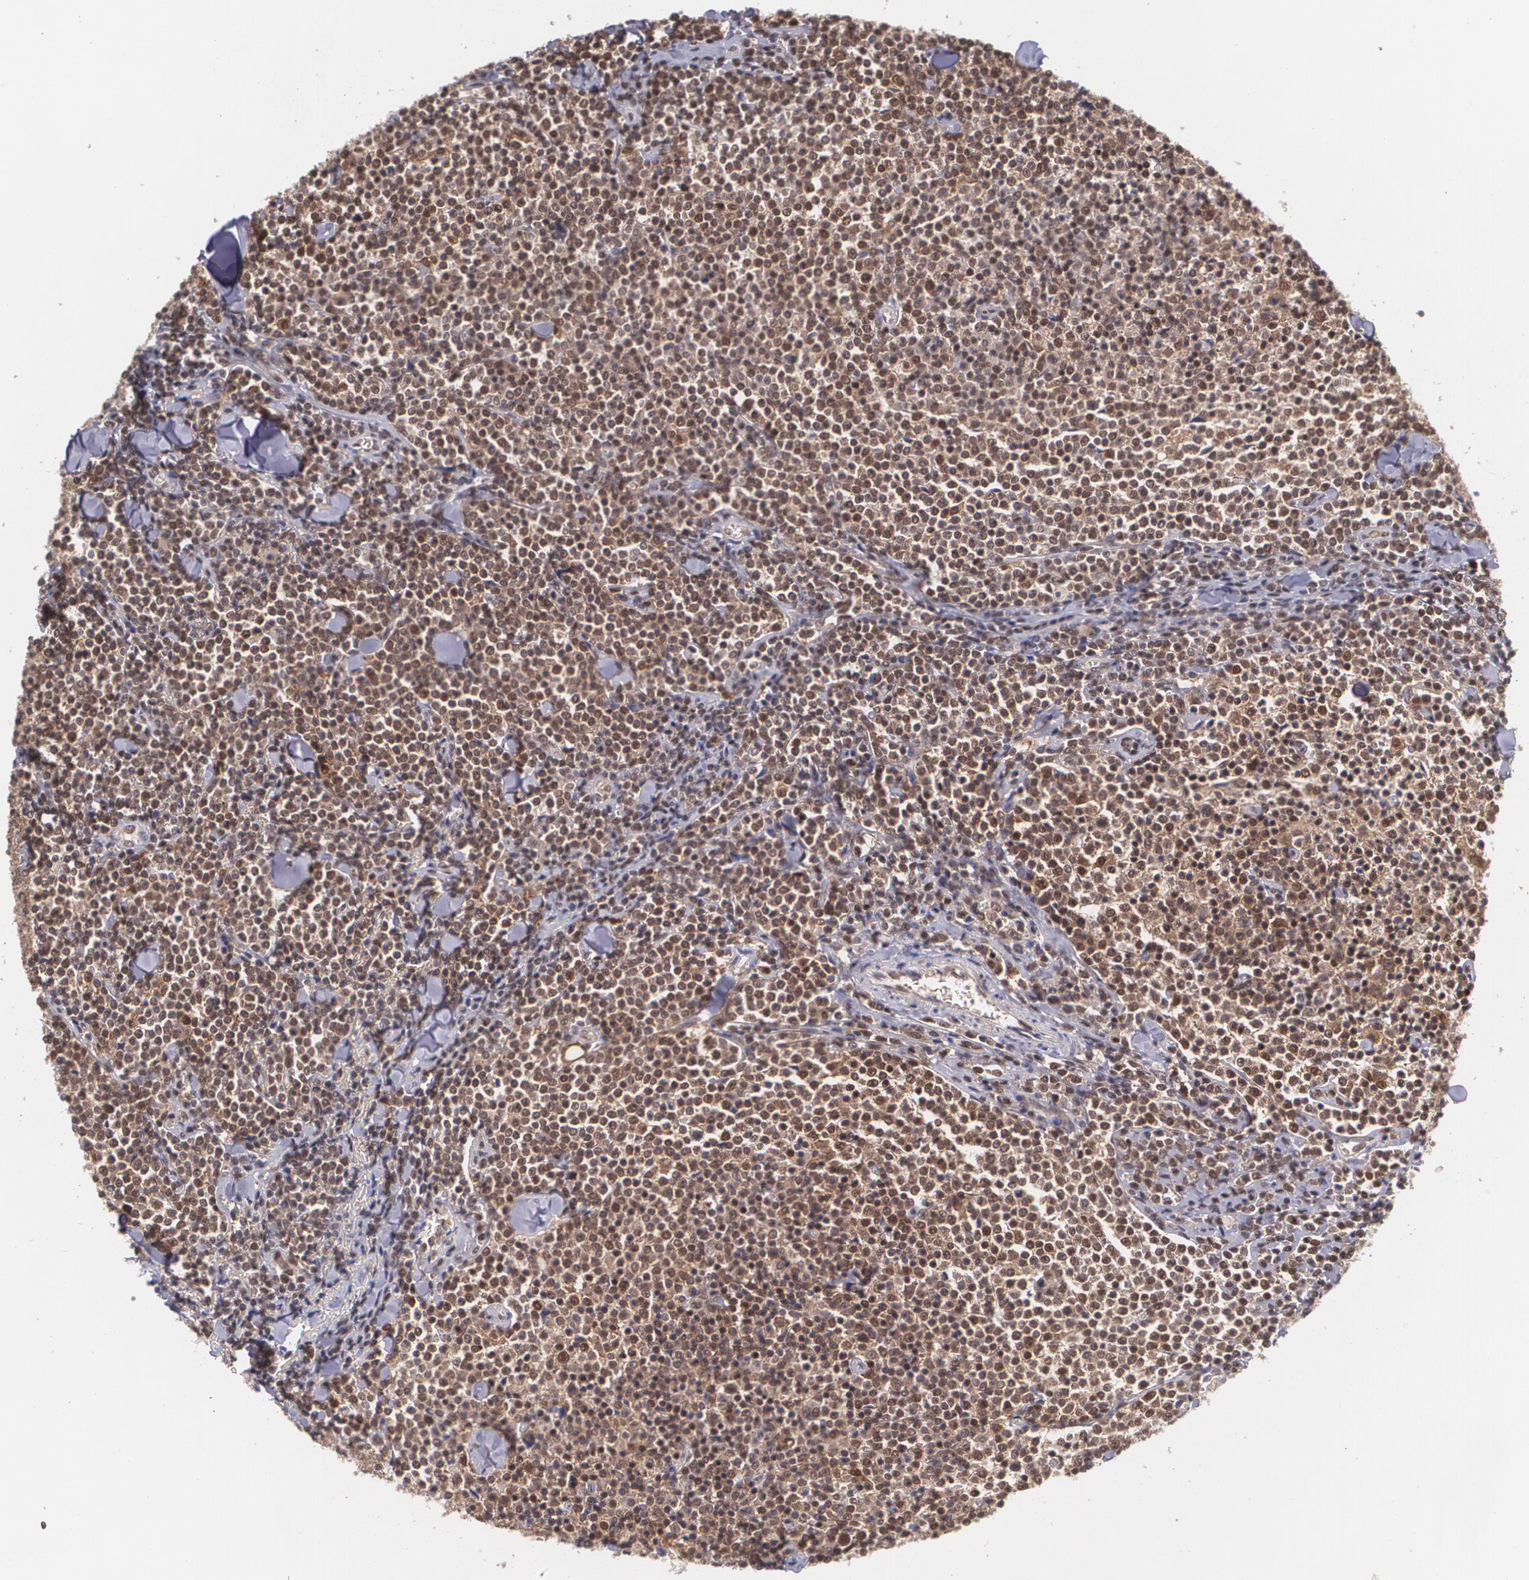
{"staining": {"intensity": "moderate", "quantity": ">75%", "location": "cytoplasmic/membranous,nuclear"}, "tissue": "lymphoma", "cell_type": "Tumor cells", "image_type": "cancer", "snomed": [{"axis": "morphology", "description": "Malignant lymphoma, non-Hodgkin's type, Low grade"}, {"axis": "topography", "description": "Soft tissue"}], "caption": "DAB (3,3'-diaminobenzidine) immunohistochemical staining of human low-grade malignant lymphoma, non-Hodgkin's type reveals moderate cytoplasmic/membranous and nuclear protein expression in approximately >75% of tumor cells. (IHC, brightfield microscopy, high magnification).", "gene": "CUL2", "patient": {"sex": "male", "age": 92}}